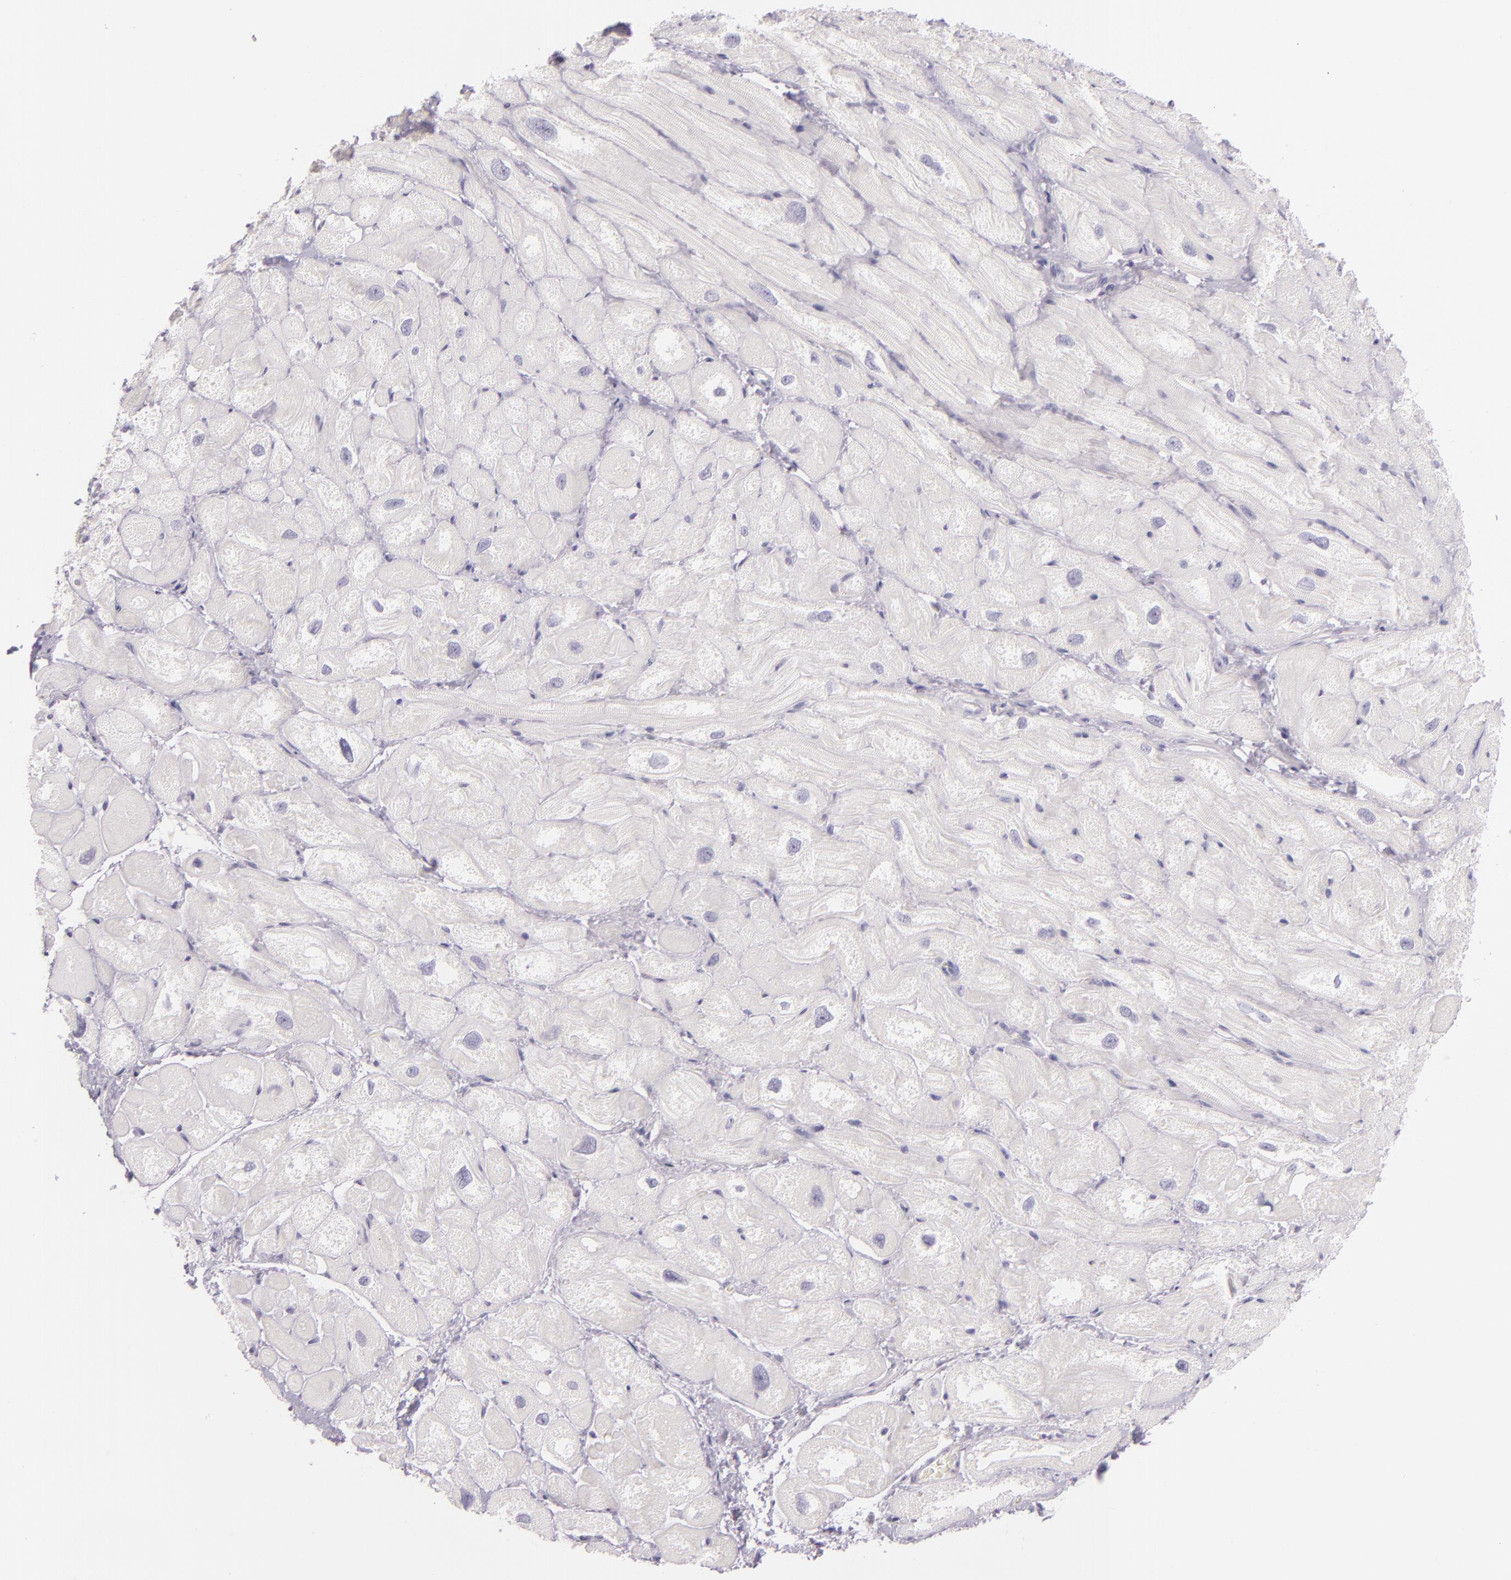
{"staining": {"intensity": "negative", "quantity": "none", "location": "none"}, "tissue": "heart muscle", "cell_type": "Cardiomyocytes", "image_type": "normal", "snomed": [{"axis": "morphology", "description": "Normal tissue, NOS"}, {"axis": "topography", "description": "Heart"}], "caption": "A high-resolution histopathology image shows IHC staining of normal heart muscle, which demonstrates no significant expression in cardiomyocytes. (DAB immunohistochemistry (IHC) with hematoxylin counter stain).", "gene": "CBS", "patient": {"sex": "male", "age": 49}}